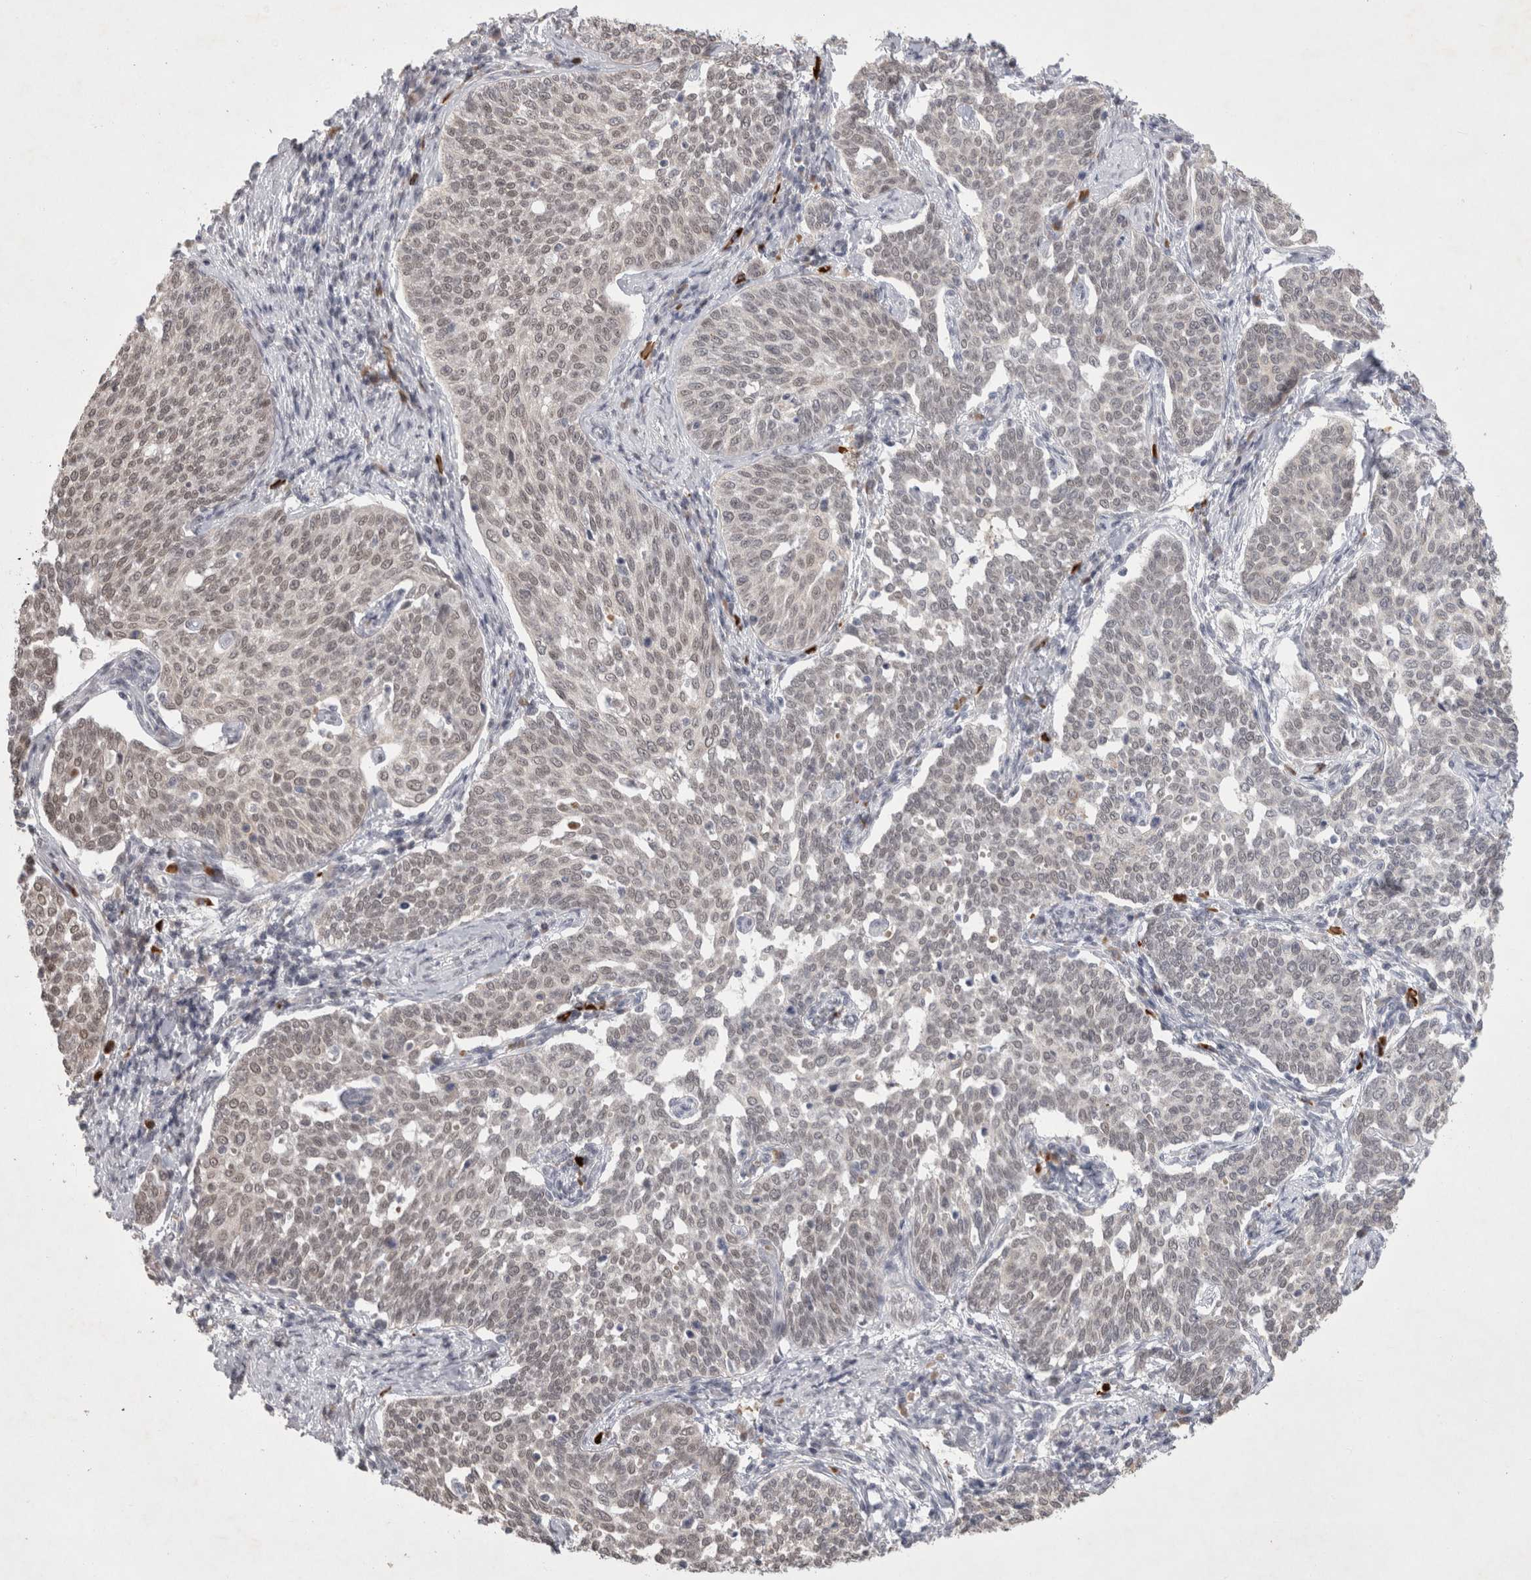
{"staining": {"intensity": "weak", "quantity": "25%-75%", "location": "nuclear"}, "tissue": "cervical cancer", "cell_type": "Tumor cells", "image_type": "cancer", "snomed": [{"axis": "morphology", "description": "Squamous cell carcinoma, NOS"}, {"axis": "topography", "description": "Cervix"}], "caption": "A micrograph of cervical squamous cell carcinoma stained for a protein shows weak nuclear brown staining in tumor cells.", "gene": "RECQL4", "patient": {"sex": "female", "age": 34}}